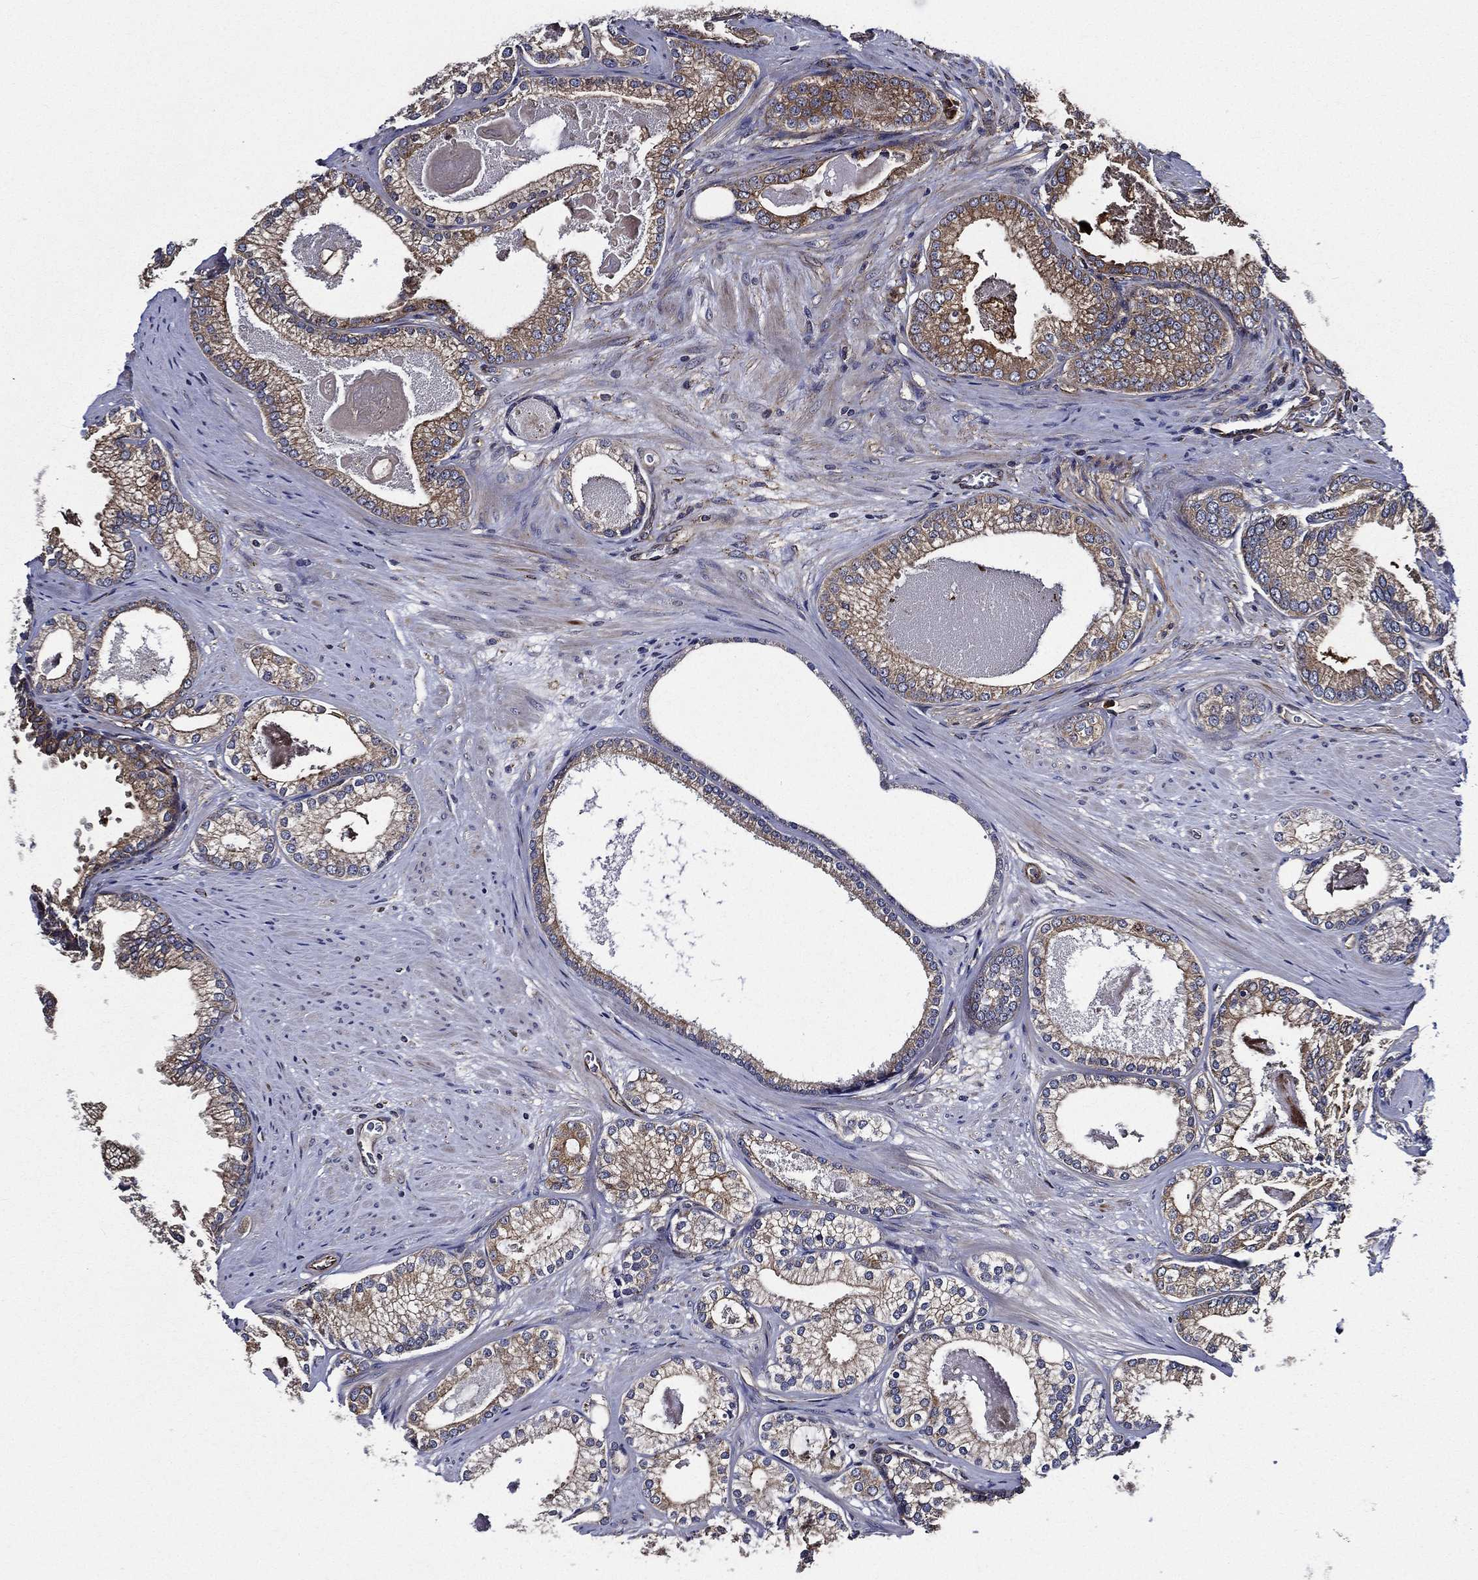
{"staining": {"intensity": "moderate", "quantity": "<25%", "location": "cytoplasmic/membranous"}, "tissue": "prostate cancer", "cell_type": "Tumor cells", "image_type": "cancer", "snomed": [{"axis": "morphology", "description": "Adenocarcinoma, High grade"}, {"axis": "topography", "description": "Prostate and seminal vesicle, NOS"}], "caption": "Immunohistochemical staining of prostate high-grade adenocarcinoma shows low levels of moderate cytoplasmic/membranous protein positivity in about <25% of tumor cells.", "gene": "KIF20B", "patient": {"sex": "male", "age": 62}}